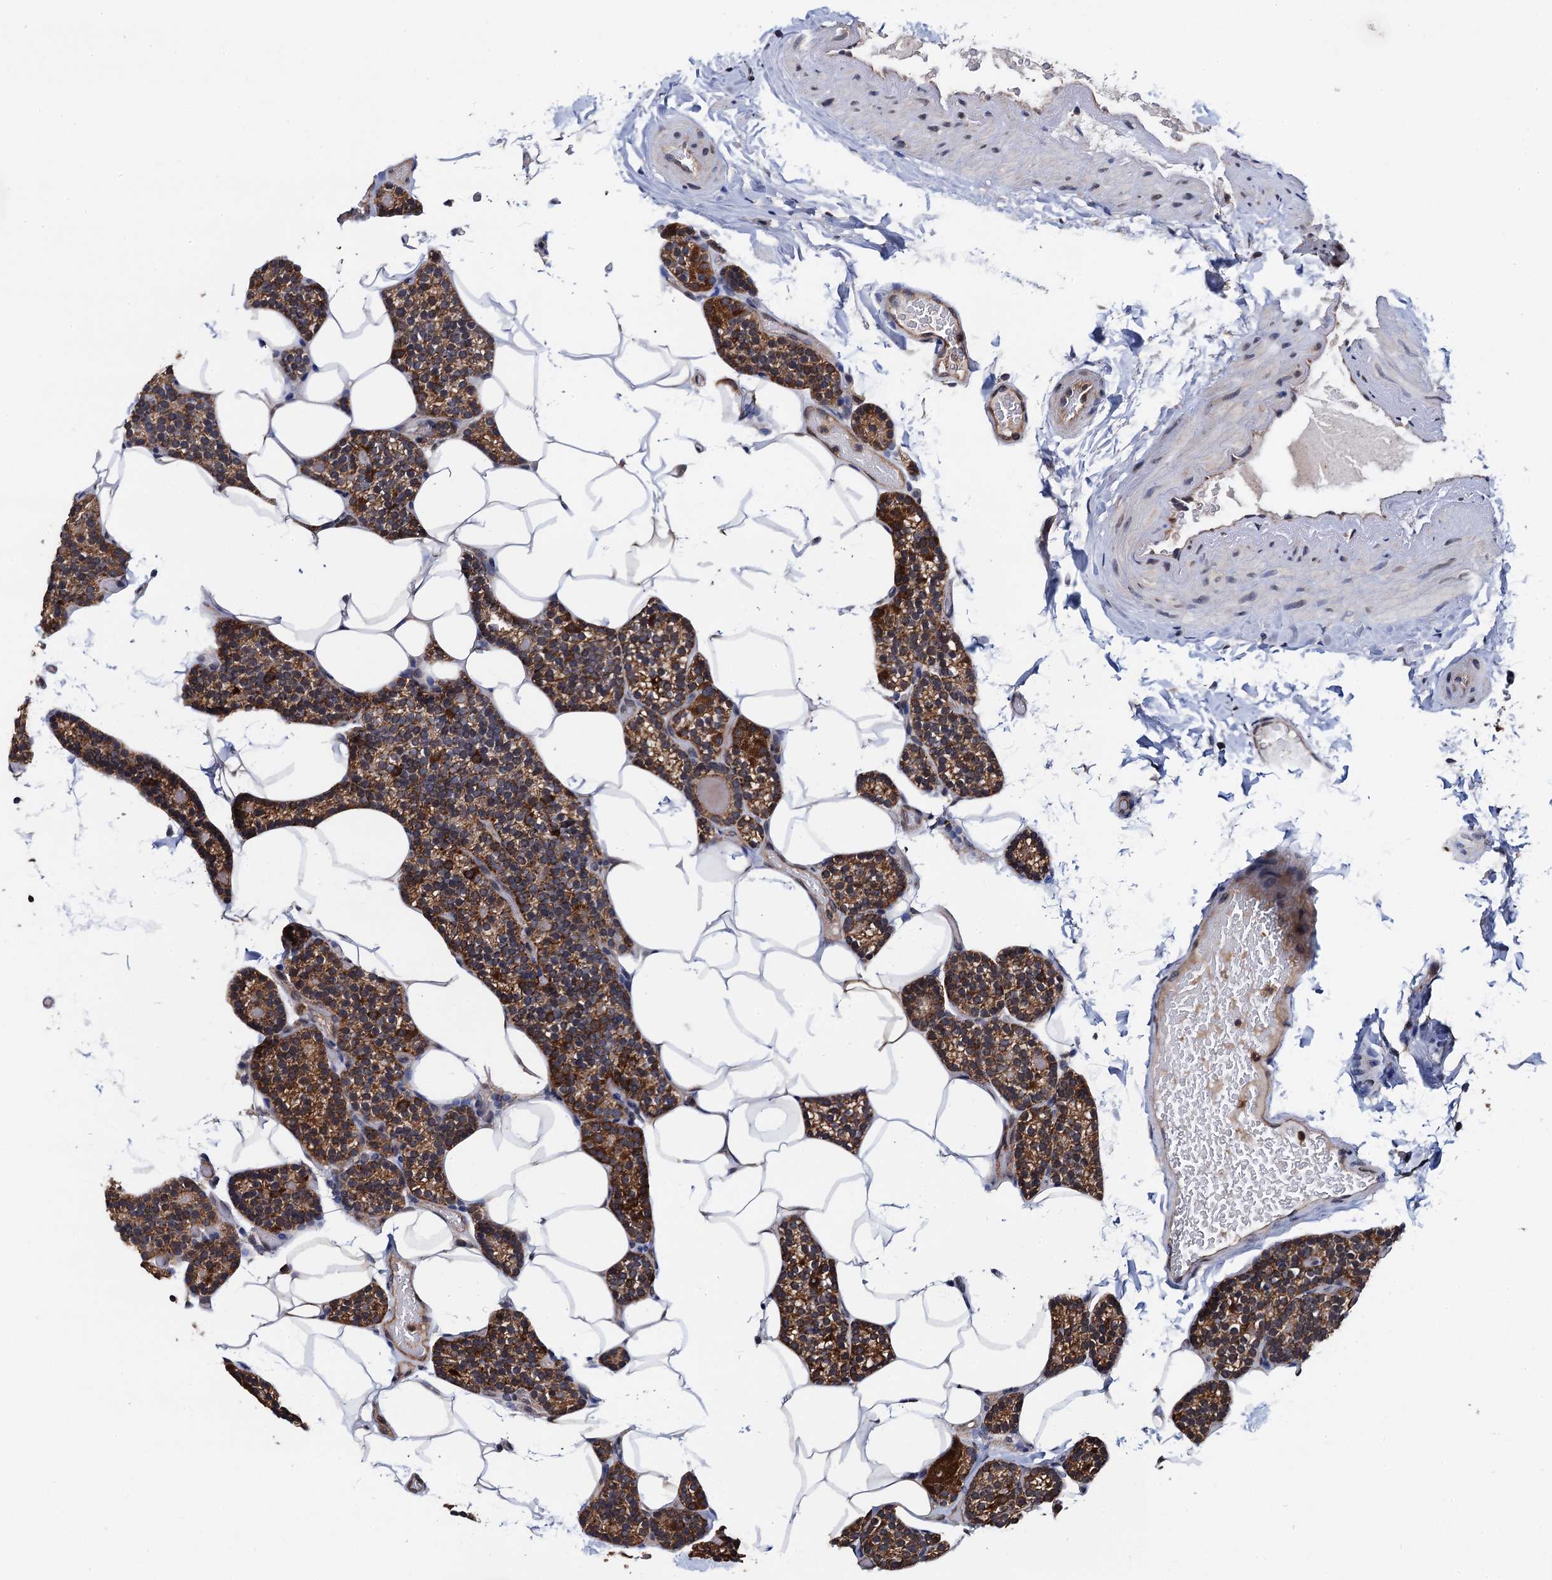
{"staining": {"intensity": "strong", "quantity": ">75%", "location": "cytoplasmic/membranous"}, "tissue": "parathyroid gland", "cell_type": "Glandular cells", "image_type": "normal", "snomed": [{"axis": "morphology", "description": "Normal tissue, NOS"}, {"axis": "topography", "description": "Parathyroid gland"}], "caption": "A brown stain labels strong cytoplasmic/membranous positivity of a protein in glandular cells of benign parathyroid gland. (brown staining indicates protein expression, while blue staining denotes nuclei).", "gene": "PTCD3", "patient": {"sex": "male", "age": 52}}